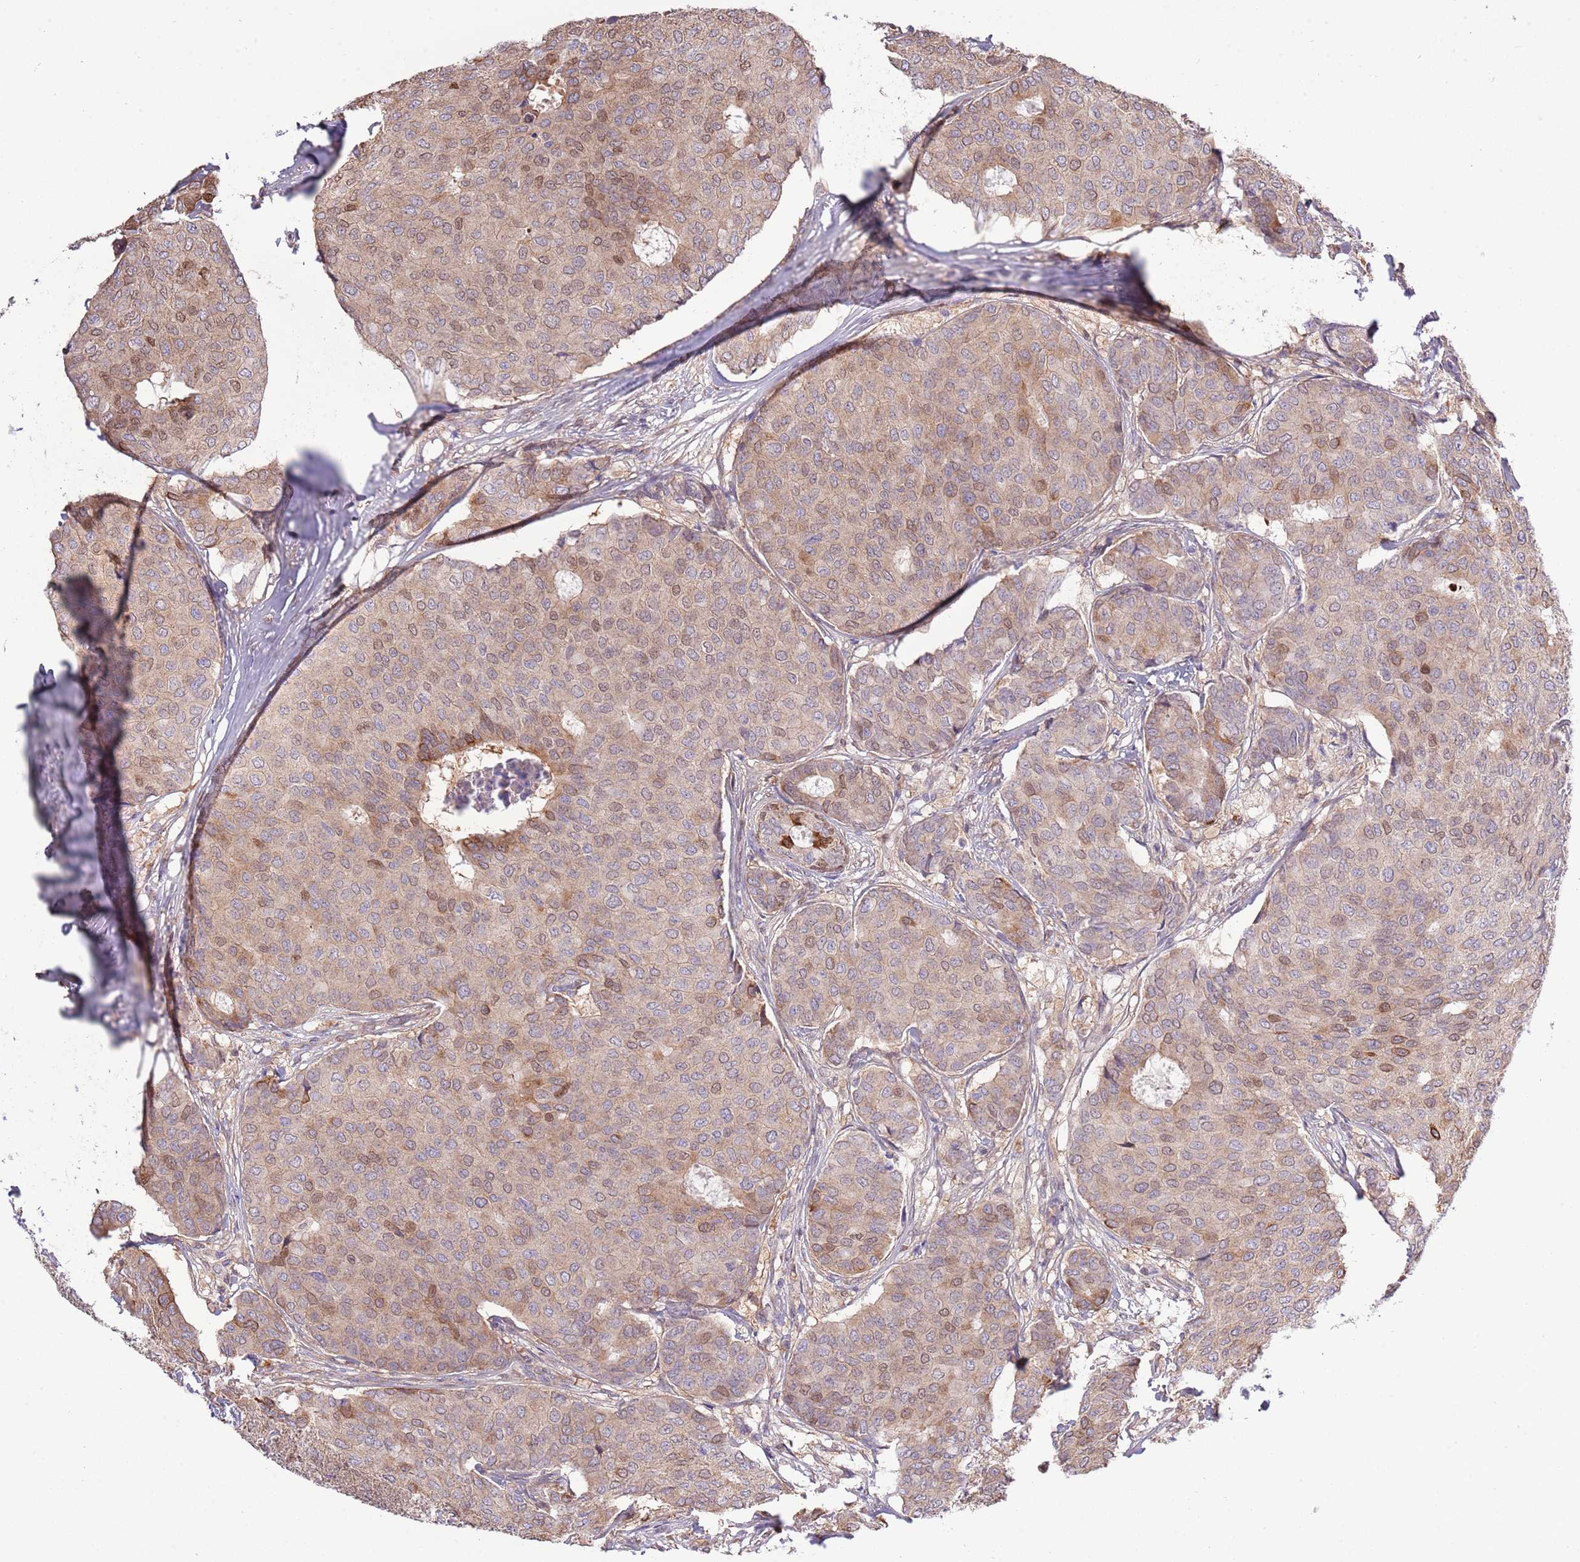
{"staining": {"intensity": "moderate", "quantity": "25%-75%", "location": "cytoplasmic/membranous,nuclear"}, "tissue": "breast cancer", "cell_type": "Tumor cells", "image_type": "cancer", "snomed": [{"axis": "morphology", "description": "Duct carcinoma"}, {"axis": "topography", "description": "Breast"}], "caption": "Immunohistochemistry (IHC) micrograph of human infiltrating ductal carcinoma (breast) stained for a protein (brown), which displays medium levels of moderate cytoplasmic/membranous and nuclear positivity in about 25%-75% of tumor cells.", "gene": "ARL2BP", "patient": {"sex": "female", "age": 75}}